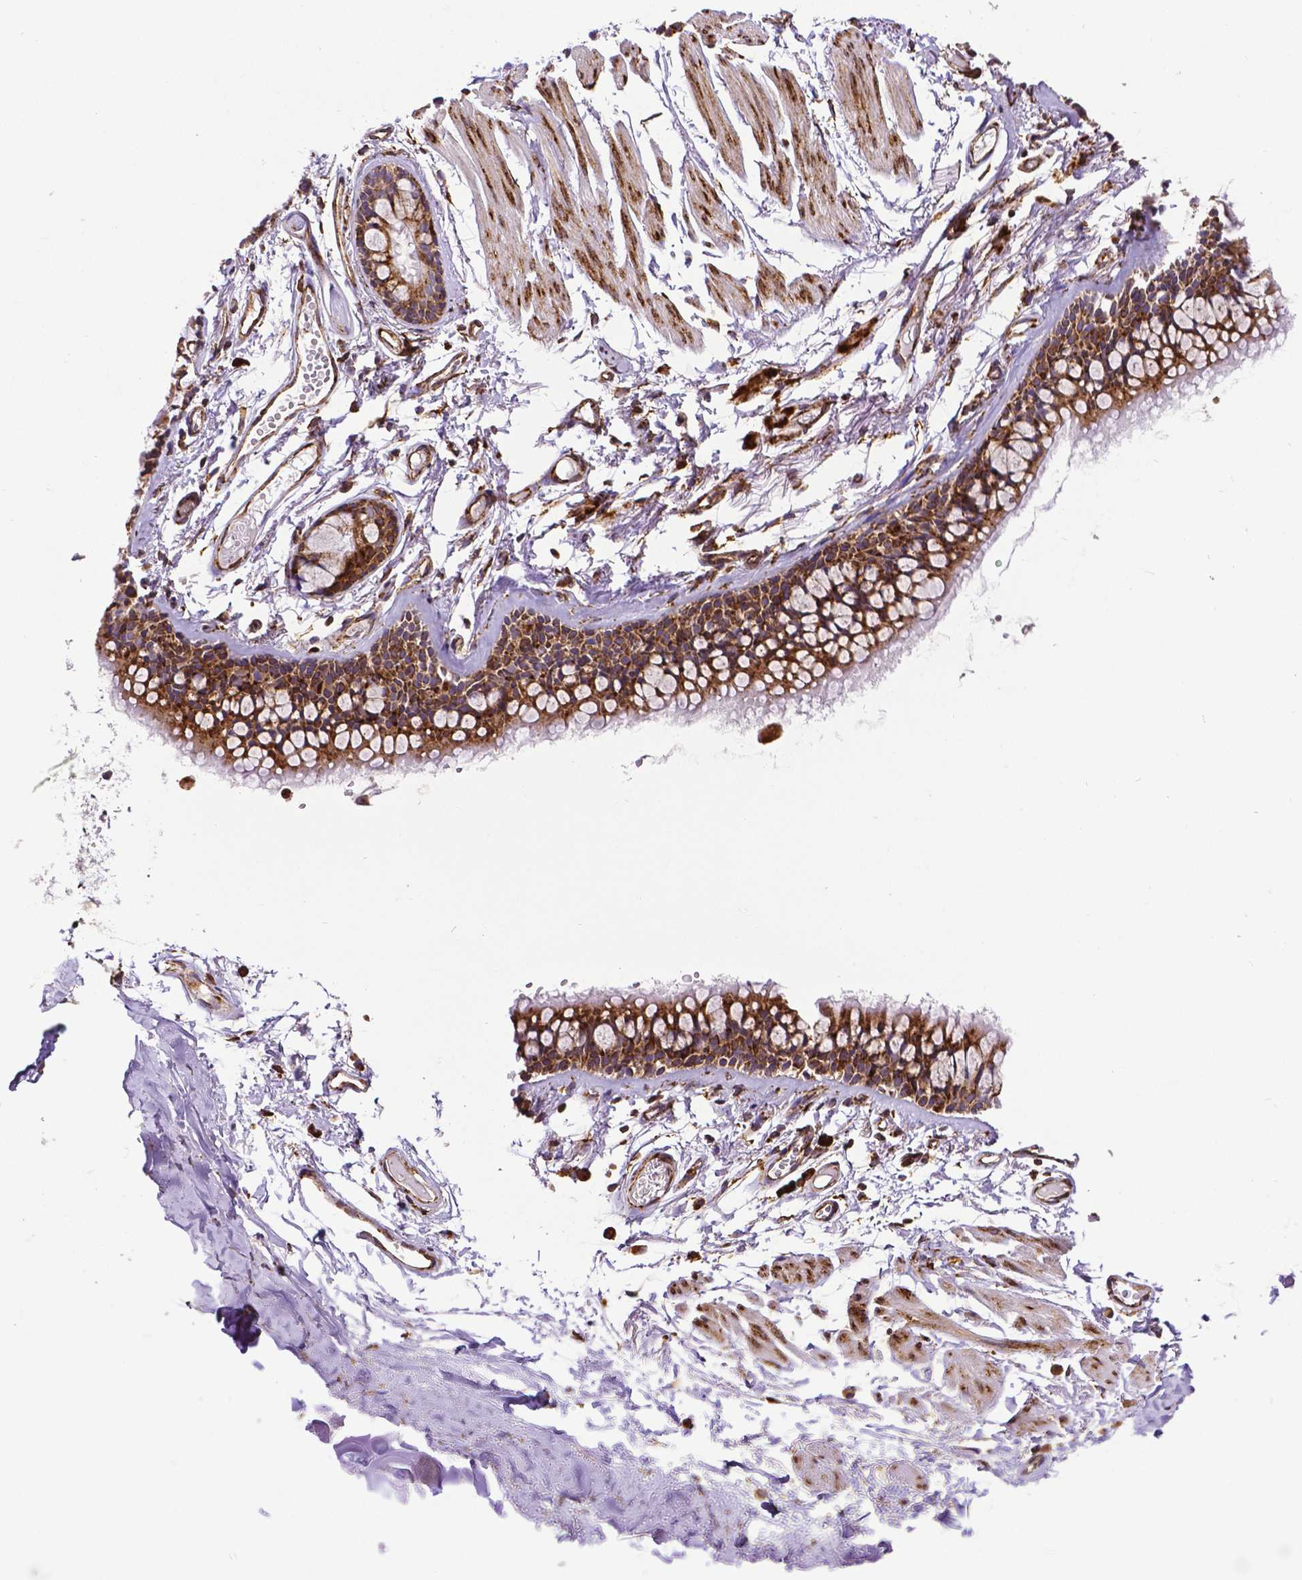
{"staining": {"intensity": "moderate", "quantity": "25%-75%", "location": "nuclear"}, "tissue": "soft tissue", "cell_type": "Chondrocytes", "image_type": "normal", "snomed": [{"axis": "morphology", "description": "Normal tissue, NOS"}, {"axis": "topography", "description": "Cartilage tissue"}, {"axis": "topography", "description": "Bronchus"}], "caption": "An immunohistochemistry (IHC) photomicrograph of benign tissue is shown. Protein staining in brown highlights moderate nuclear positivity in soft tissue within chondrocytes.", "gene": "MTDH", "patient": {"sex": "female", "age": 79}}